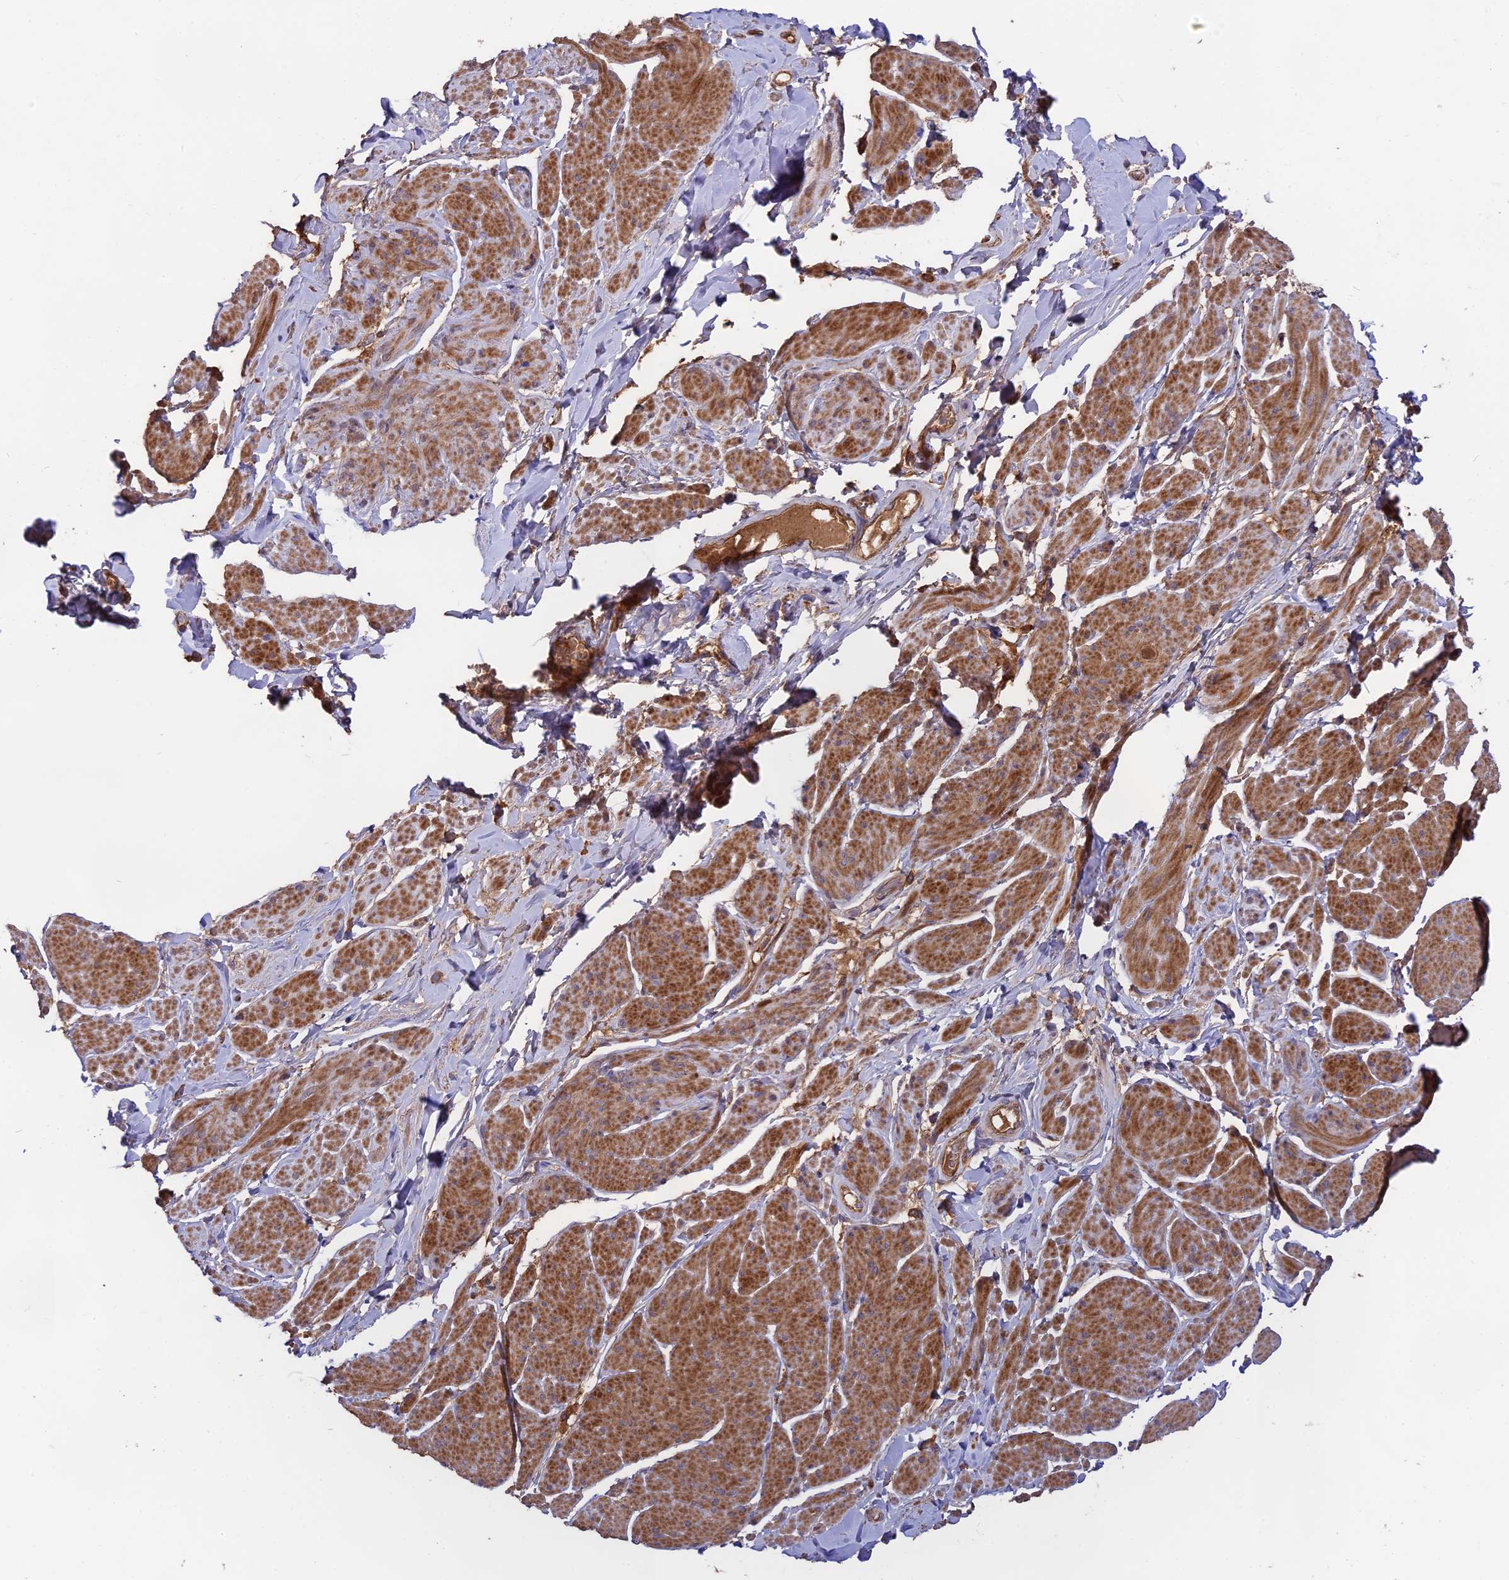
{"staining": {"intensity": "moderate", "quantity": ">75%", "location": "cytoplasmic/membranous"}, "tissue": "smooth muscle", "cell_type": "Smooth muscle cells", "image_type": "normal", "snomed": [{"axis": "morphology", "description": "Normal tissue, NOS"}, {"axis": "topography", "description": "Smooth muscle"}, {"axis": "topography", "description": "Peripheral nerve tissue"}], "caption": "Smooth muscle was stained to show a protein in brown. There is medium levels of moderate cytoplasmic/membranous expression in approximately >75% of smooth muscle cells. The protein of interest is stained brown, and the nuclei are stained in blue (DAB IHC with brightfield microscopy, high magnification).", "gene": "NUDT8", "patient": {"sex": "male", "age": 69}}